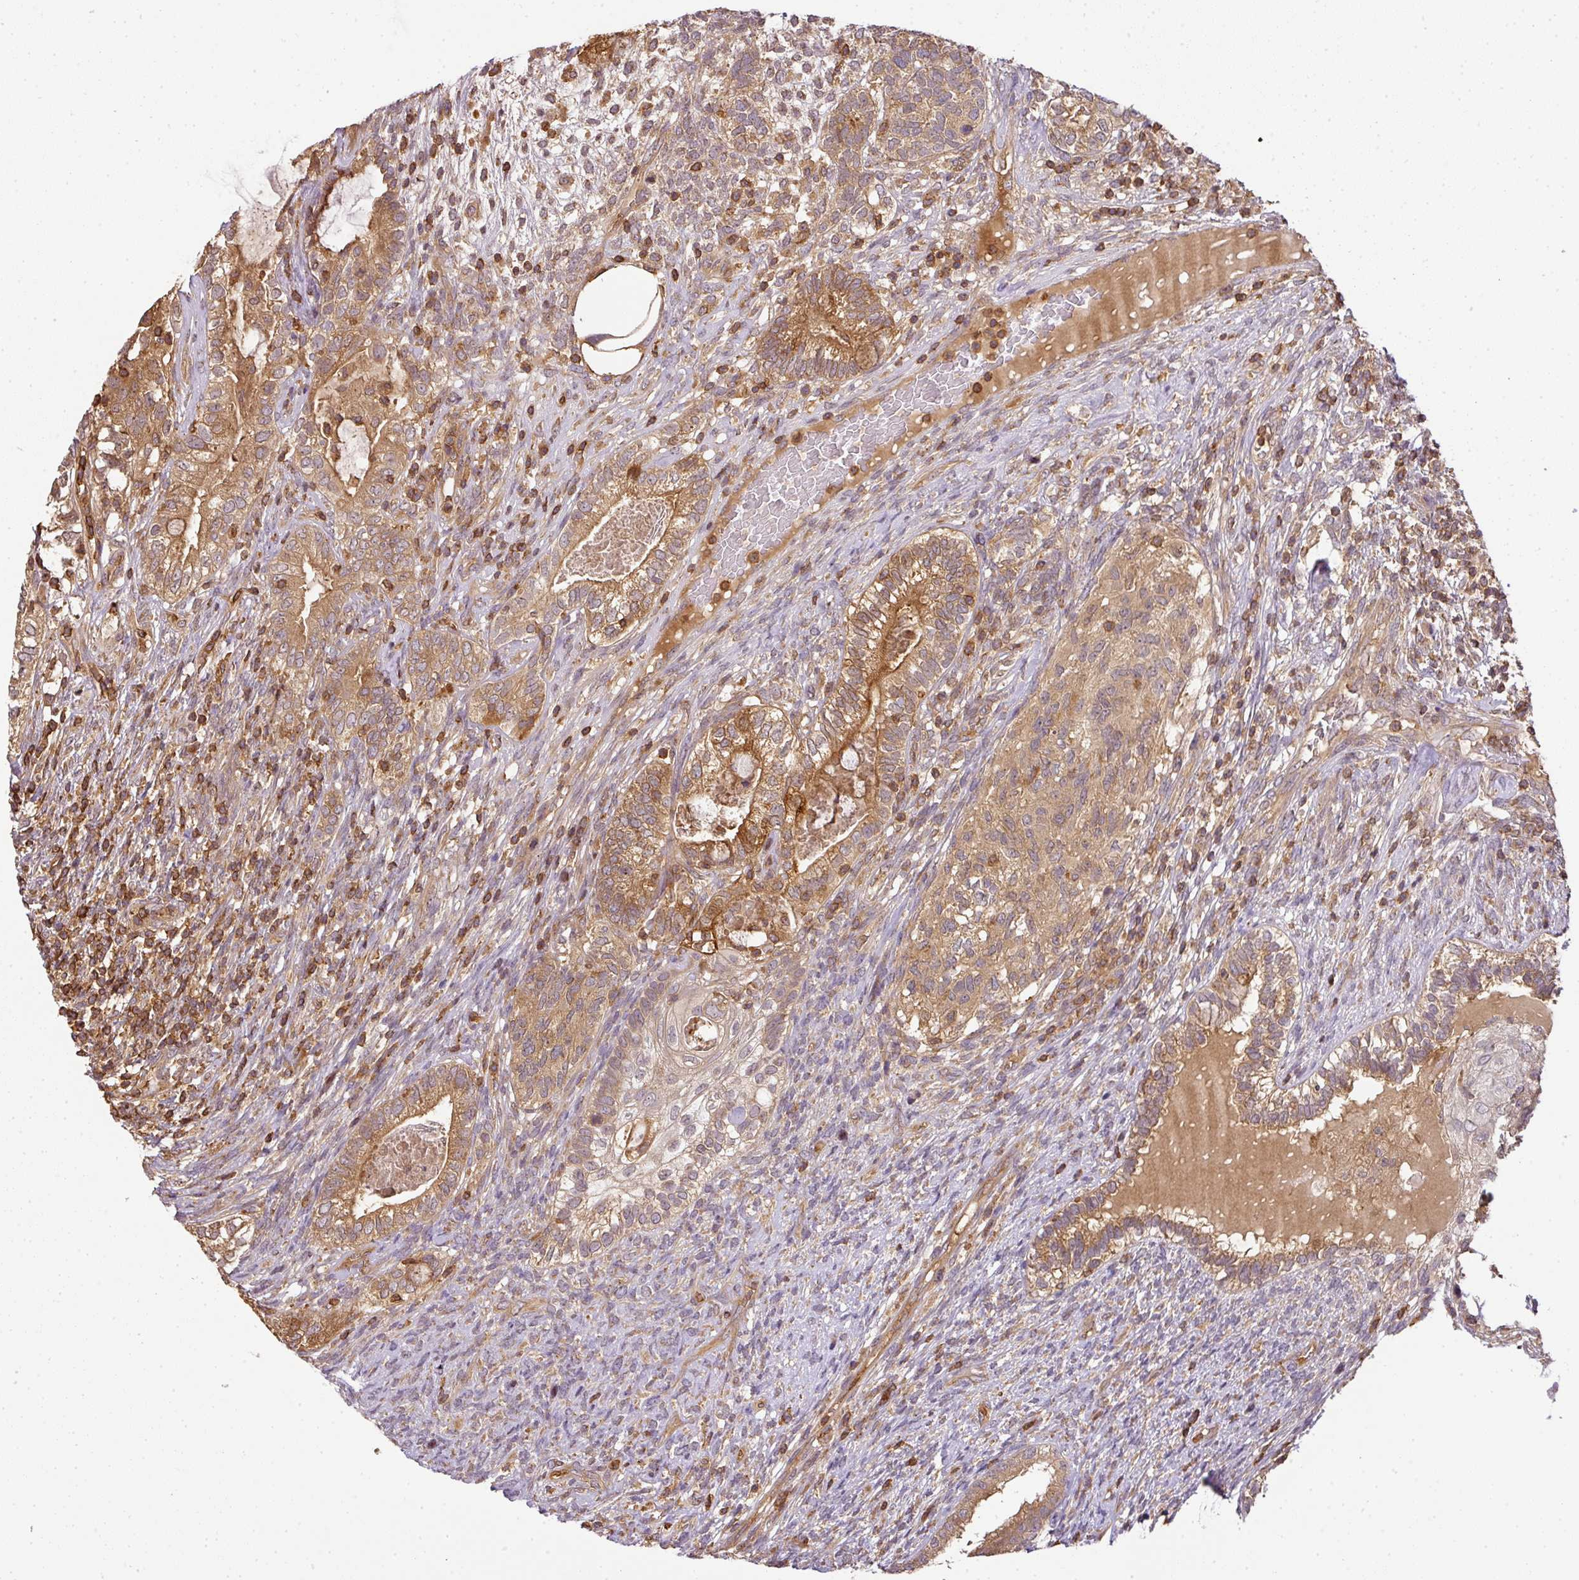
{"staining": {"intensity": "moderate", "quantity": ">75%", "location": "cytoplasmic/membranous"}, "tissue": "testis cancer", "cell_type": "Tumor cells", "image_type": "cancer", "snomed": [{"axis": "morphology", "description": "Seminoma, NOS"}, {"axis": "morphology", "description": "Carcinoma, Embryonal, NOS"}, {"axis": "topography", "description": "Testis"}], "caption": "Tumor cells demonstrate moderate cytoplasmic/membranous positivity in about >75% of cells in testis cancer (embryonal carcinoma).", "gene": "TCL1B", "patient": {"sex": "male", "age": 41}}